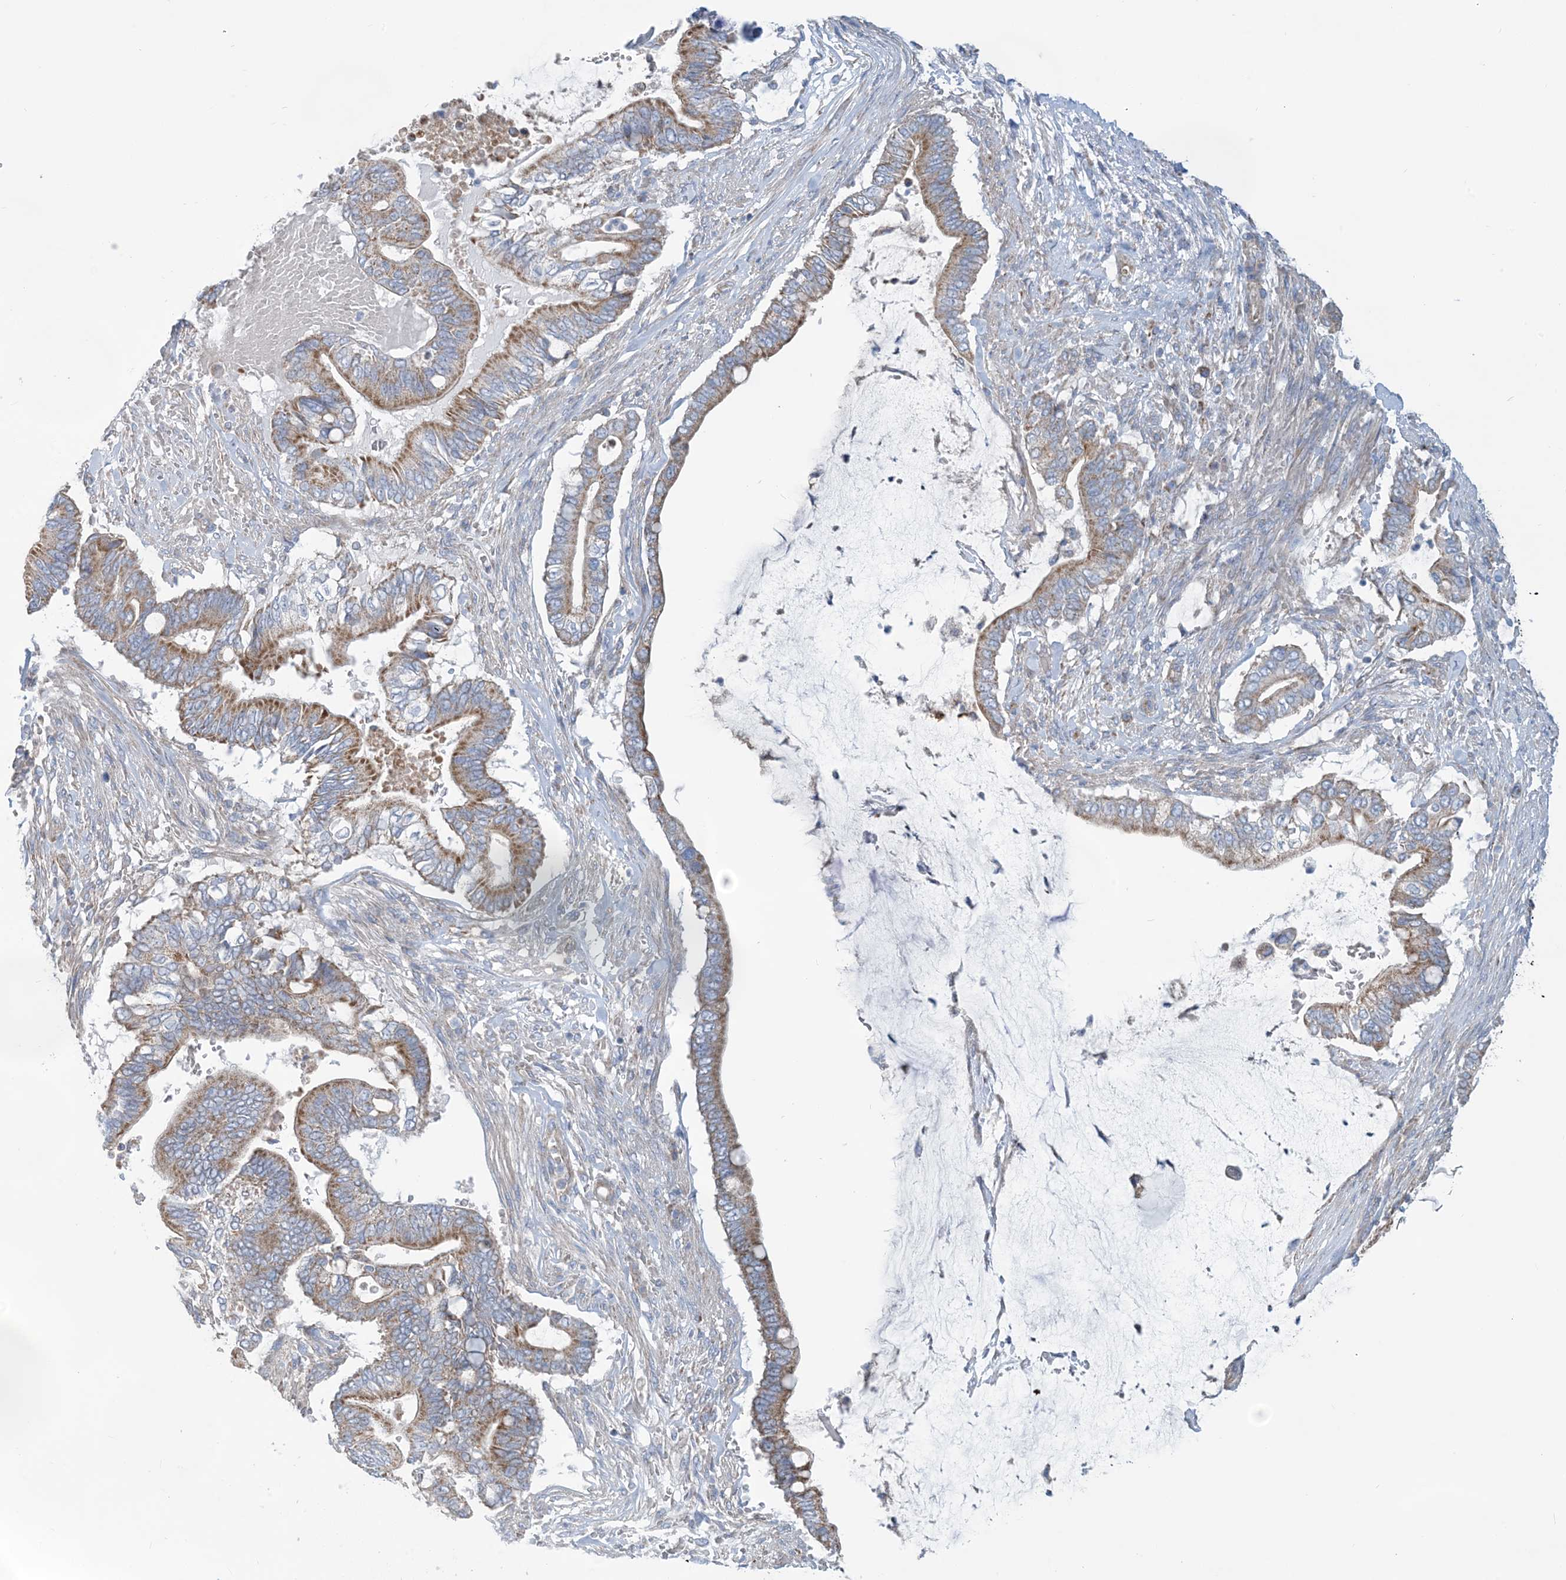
{"staining": {"intensity": "moderate", "quantity": ">75%", "location": "cytoplasmic/membranous"}, "tissue": "pancreatic cancer", "cell_type": "Tumor cells", "image_type": "cancer", "snomed": [{"axis": "morphology", "description": "Adenocarcinoma, NOS"}, {"axis": "topography", "description": "Pancreas"}], "caption": "Immunohistochemistry (IHC) staining of pancreatic adenocarcinoma, which displays medium levels of moderate cytoplasmic/membranous expression in about >75% of tumor cells indicating moderate cytoplasmic/membranous protein expression. The staining was performed using DAB (brown) for protein detection and nuclei were counterstained in hematoxylin (blue).", "gene": "PHOSPHO2", "patient": {"sex": "male", "age": 68}}